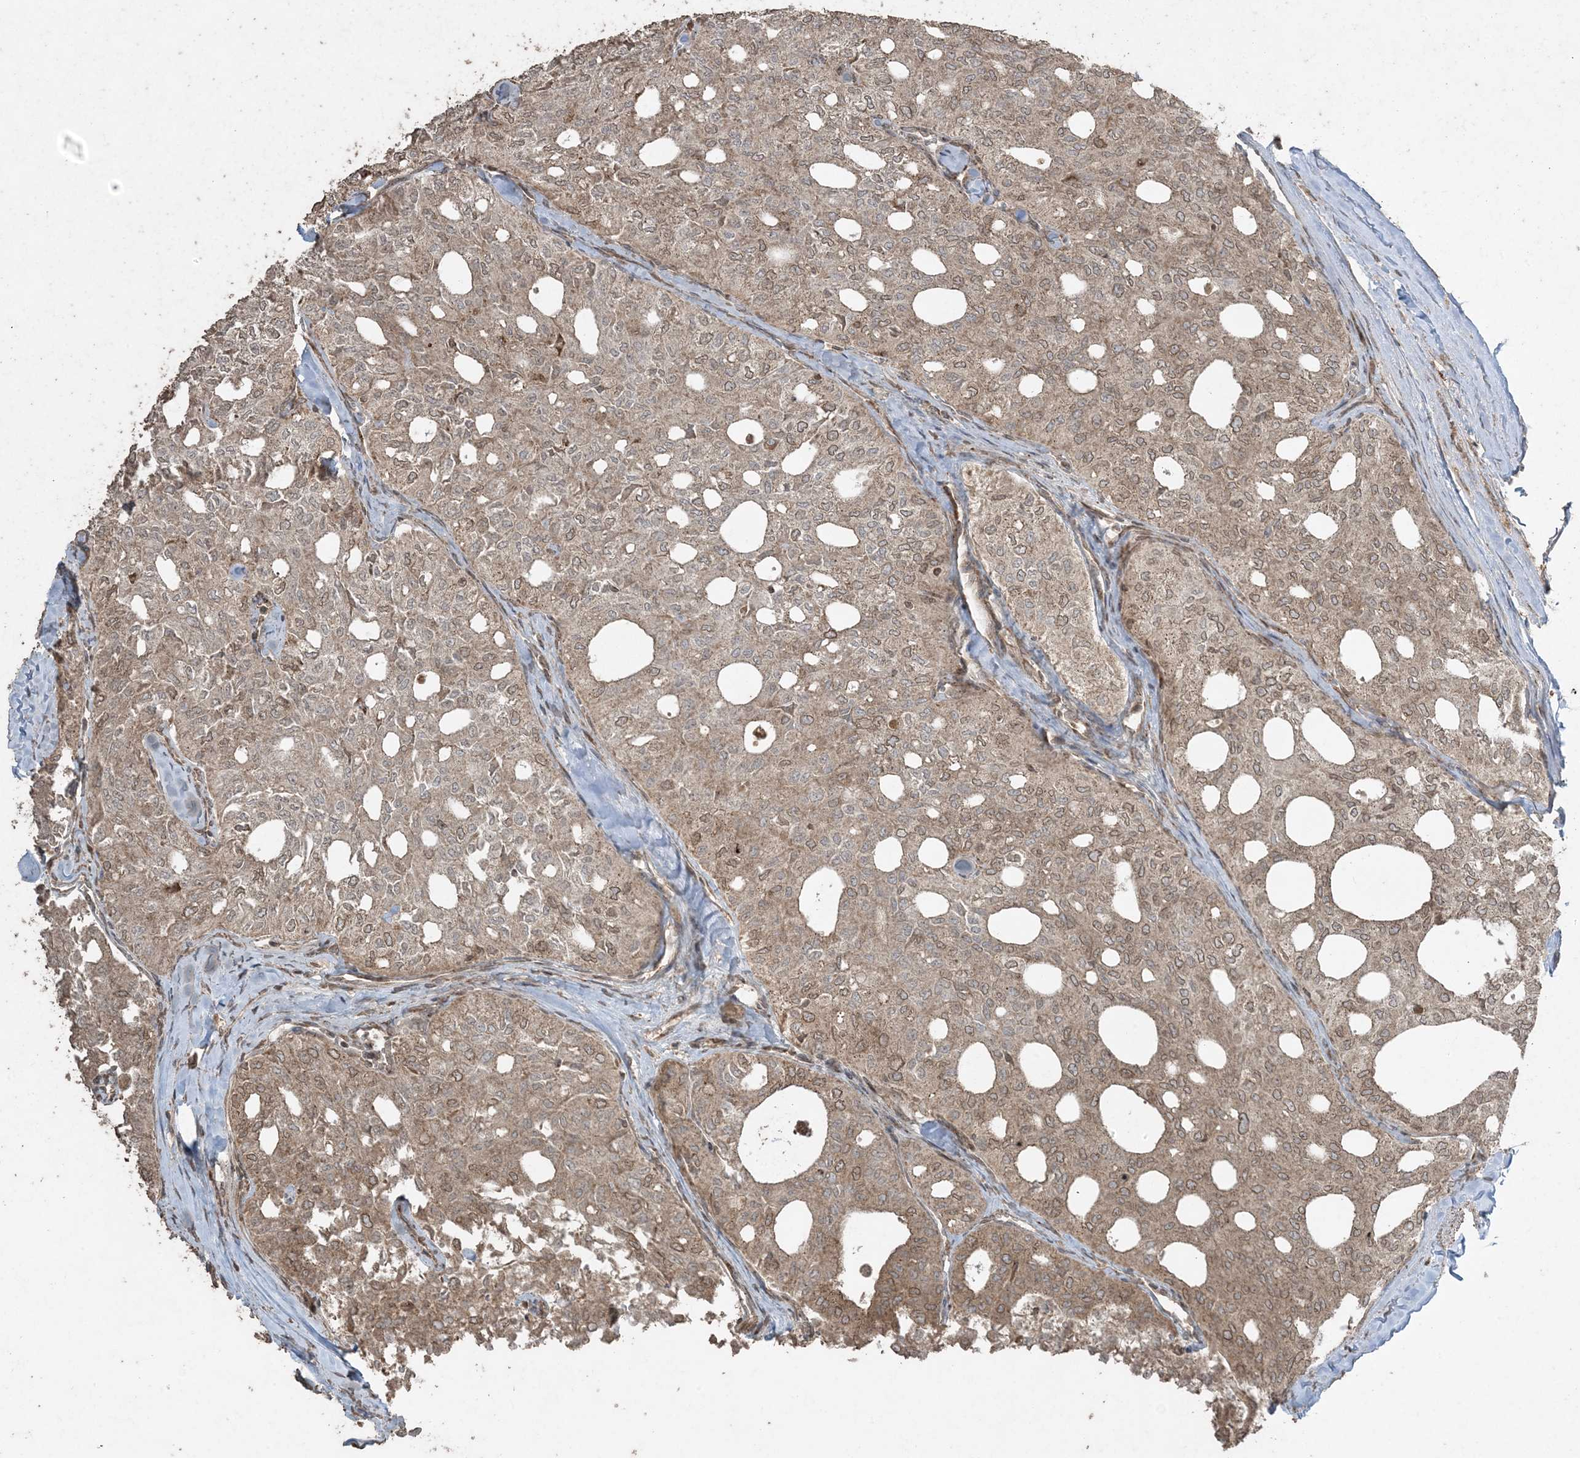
{"staining": {"intensity": "moderate", "quantity": ">75%", "location": "cytoplasmic/membranous,nuclear"}, "tissue": "thyroid cancer", "cell_type": "Tumor cells", "image_type": "cancer", "snomed": [{"axis": "morphology", "description": "Follicular adenoma carcinoma, NOS"}, {"axis": "topography", "description": "Thyroid gland"}], "caption": "Human thyroid cancer (follicular adenoma carcinoma) stained with a protein marker exhibits moderate staining in tumor cells.", "gene": "DDX19B", "patient": {"sex": "male", "age": 75}}